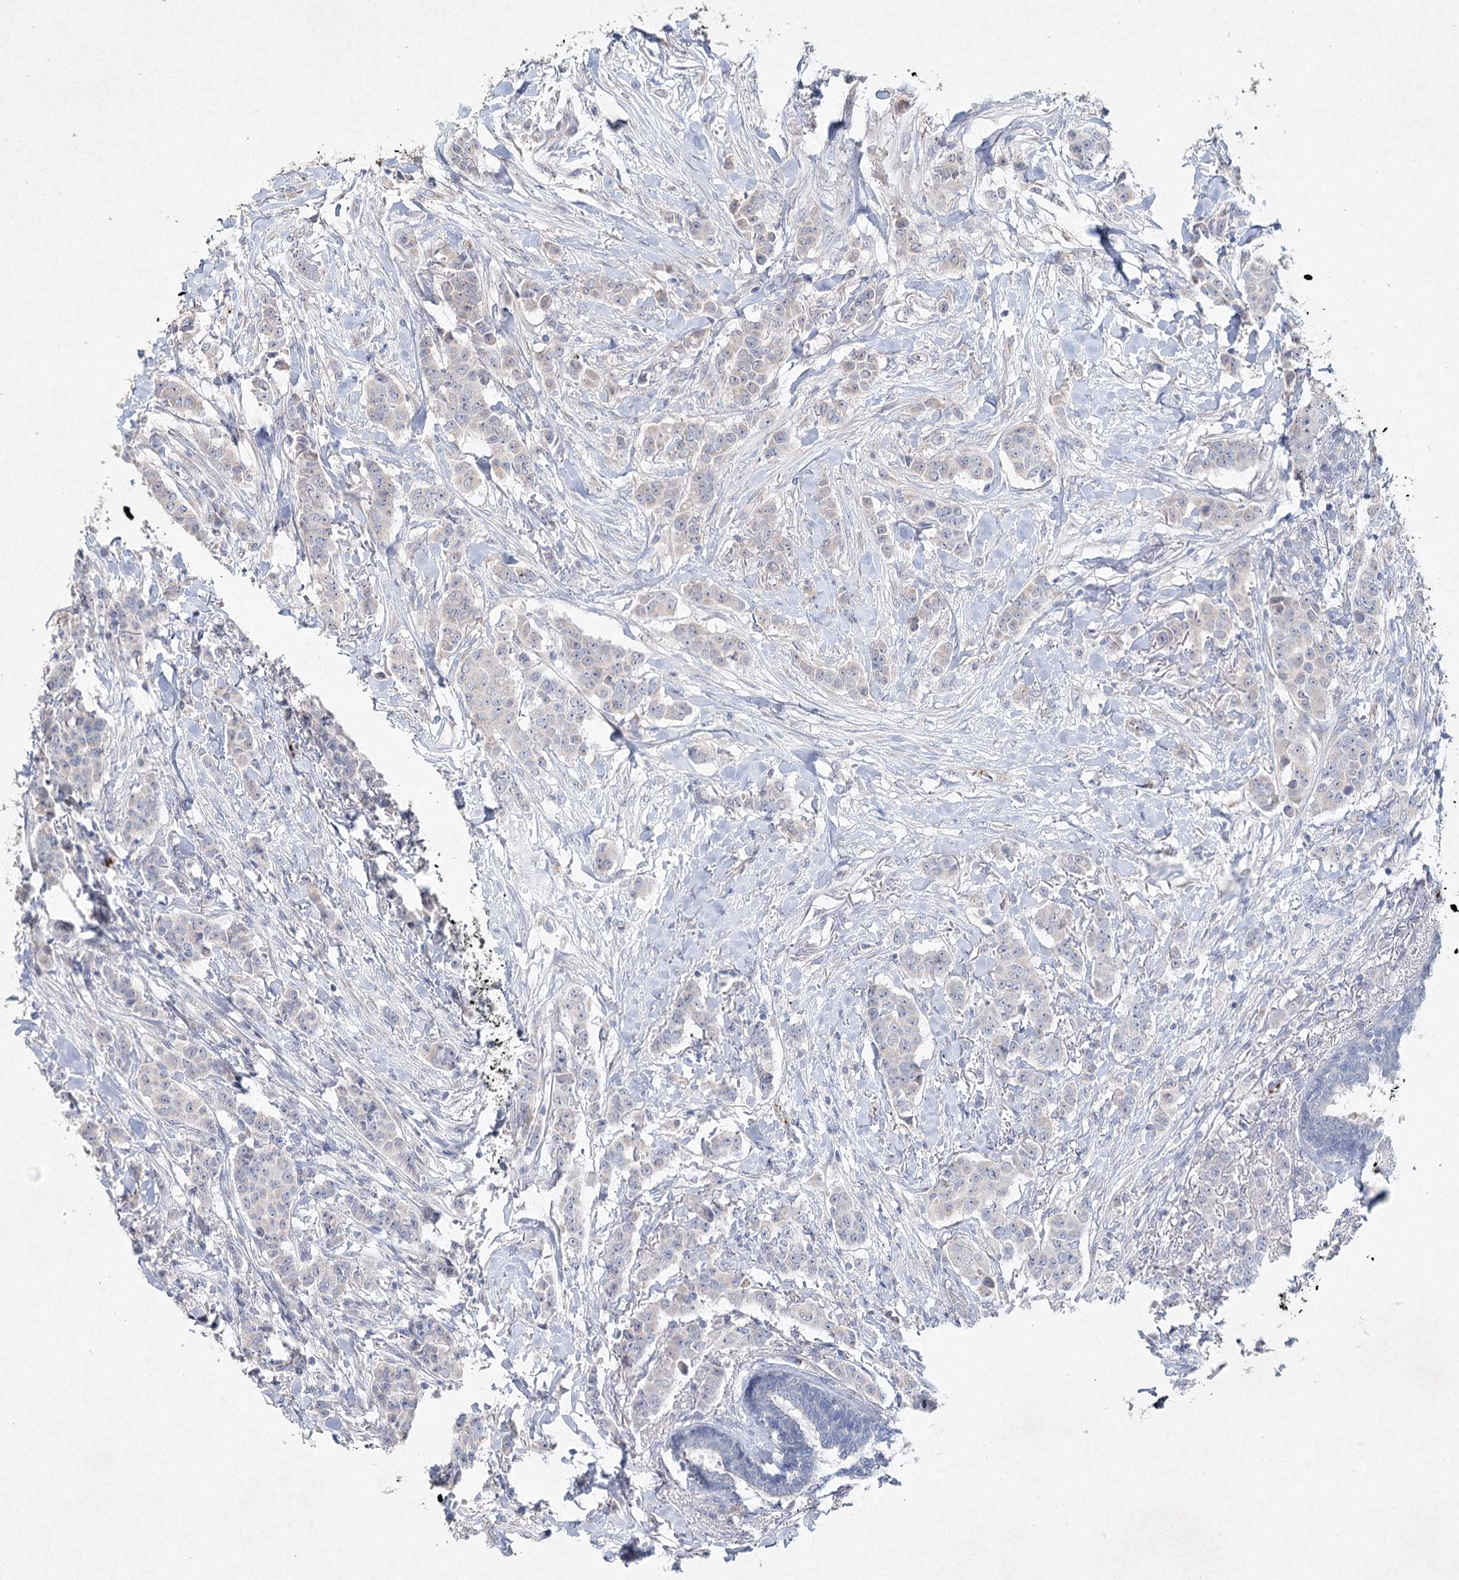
{"staining": {"intensity": "negative", "quantity": "none", "location": "none"}, "tissue": "breast cancer", "cell_type": "Tumor cells", "image_type": "cancer", "snomed": [{"axis": "morphology", "description": "Duct carcinoma"}, {"axis": "topography", "description": "Breast"}], "caption": "Micrograph shows no significant protein expression in tumor cells of breast cancer. The staining was performed using DAB (3,3'-diaminobenzidine) to visualize the protein expression in brown, while the nuclei were stained in blue with hematoxylin (Magnification: 20x).", "gene": "RFX6", "patient": {"sex": "female", "age": 40}}